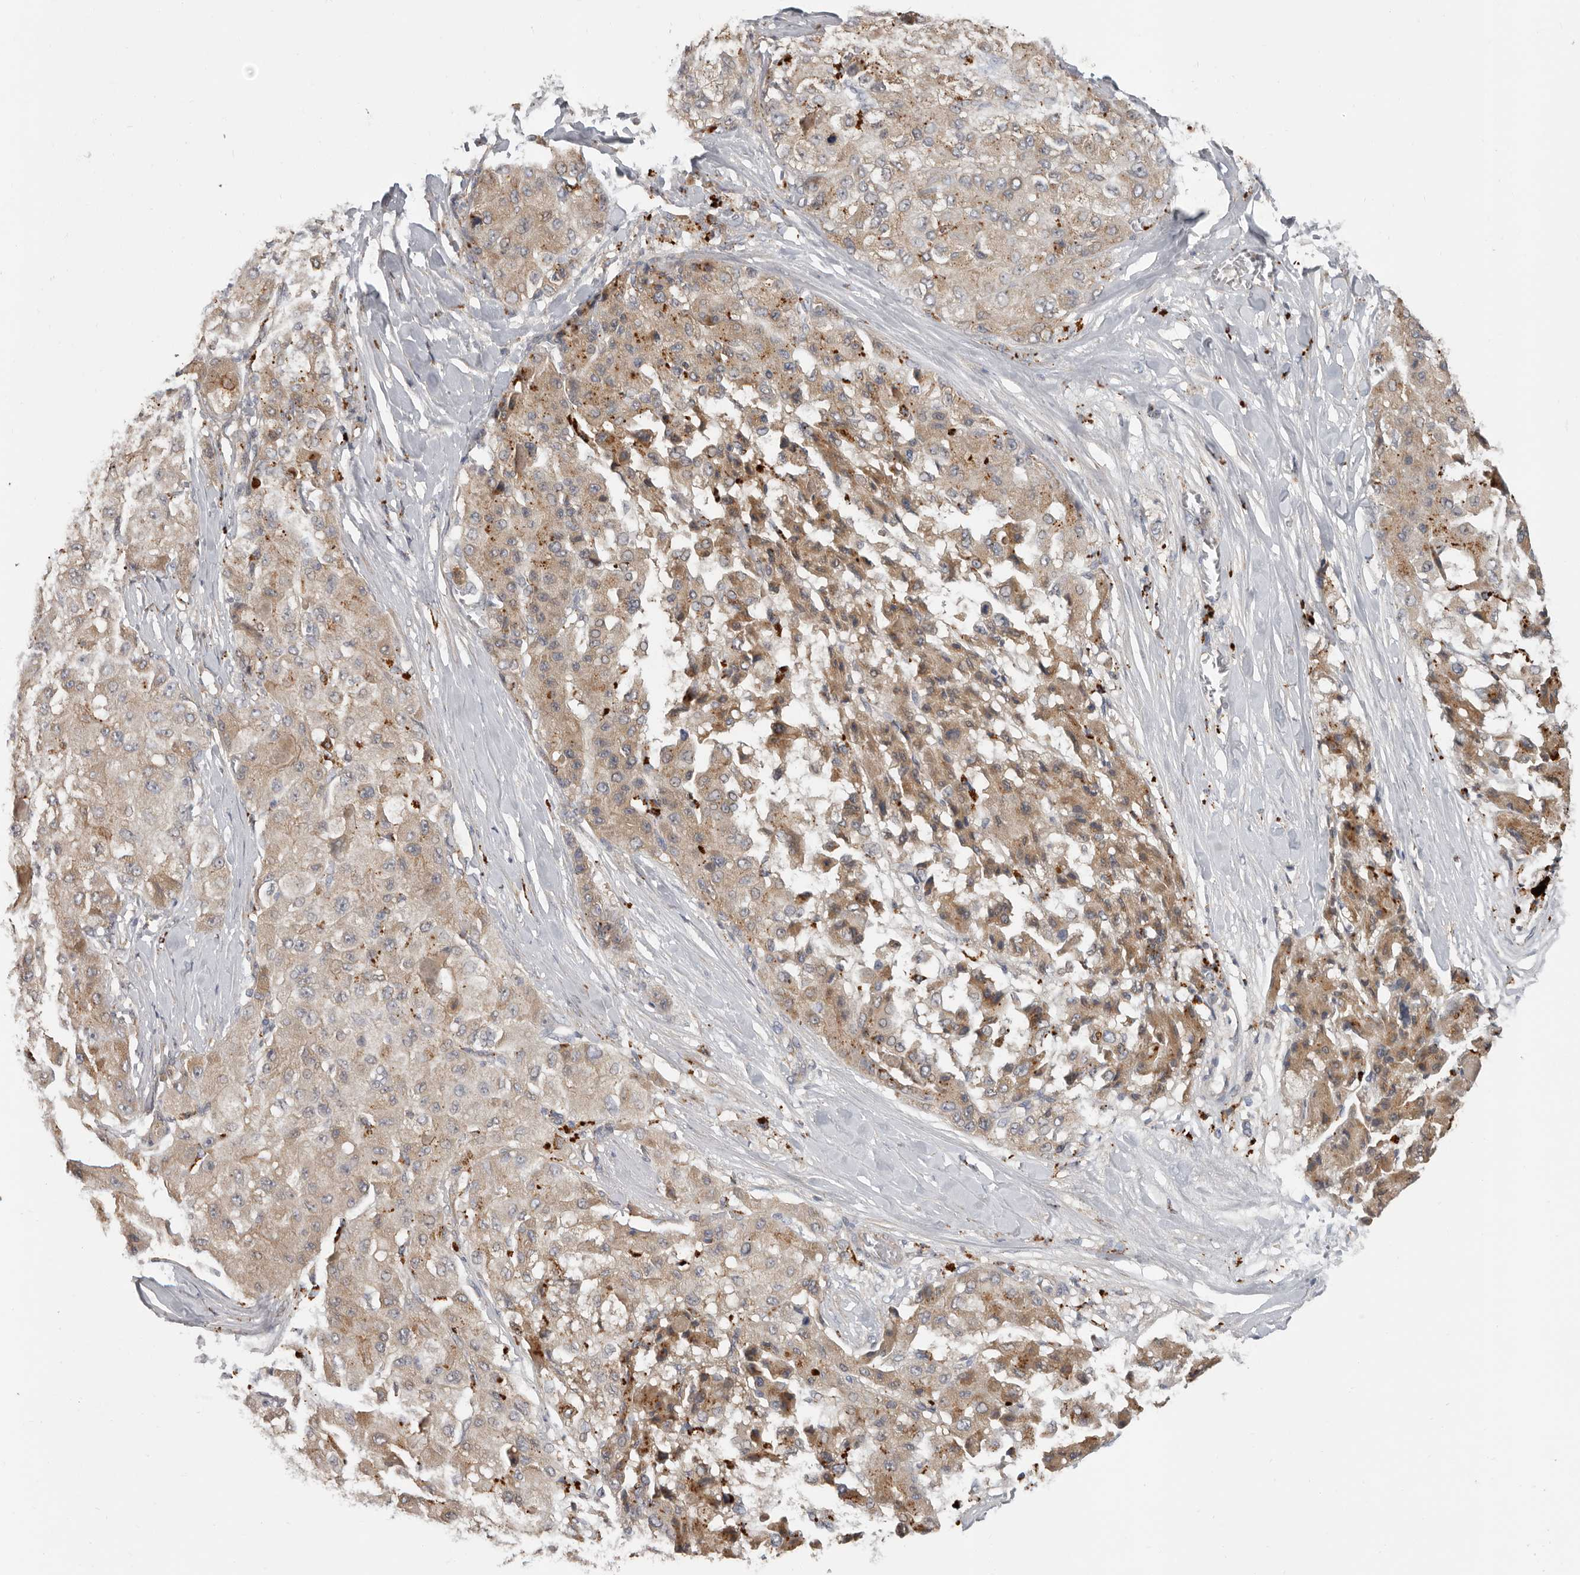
{"staining": {"intensity": "moderate", "quantity": ">75%", "location": "cytoplasmic/membranous"}, "tissue": "liver cancer", "cell_type": "Tumor cells", "image_type": "cancer", "snomed": [{"axis": "morphology", "description": "Carcinoma, Hepatocellular, NOS"}, {"axis": "topography", "description": "Liver"}], "caption": "Liver cancer stained with DAB (3,3'-diaminobenzidine) immunohistochemistry (IHC) displays medium levels of moderate cytoplasmic/membranous staining in about >75% of tumor cells.", "gene": "UNK", "patient": {"sex": "male", "age": 80}}